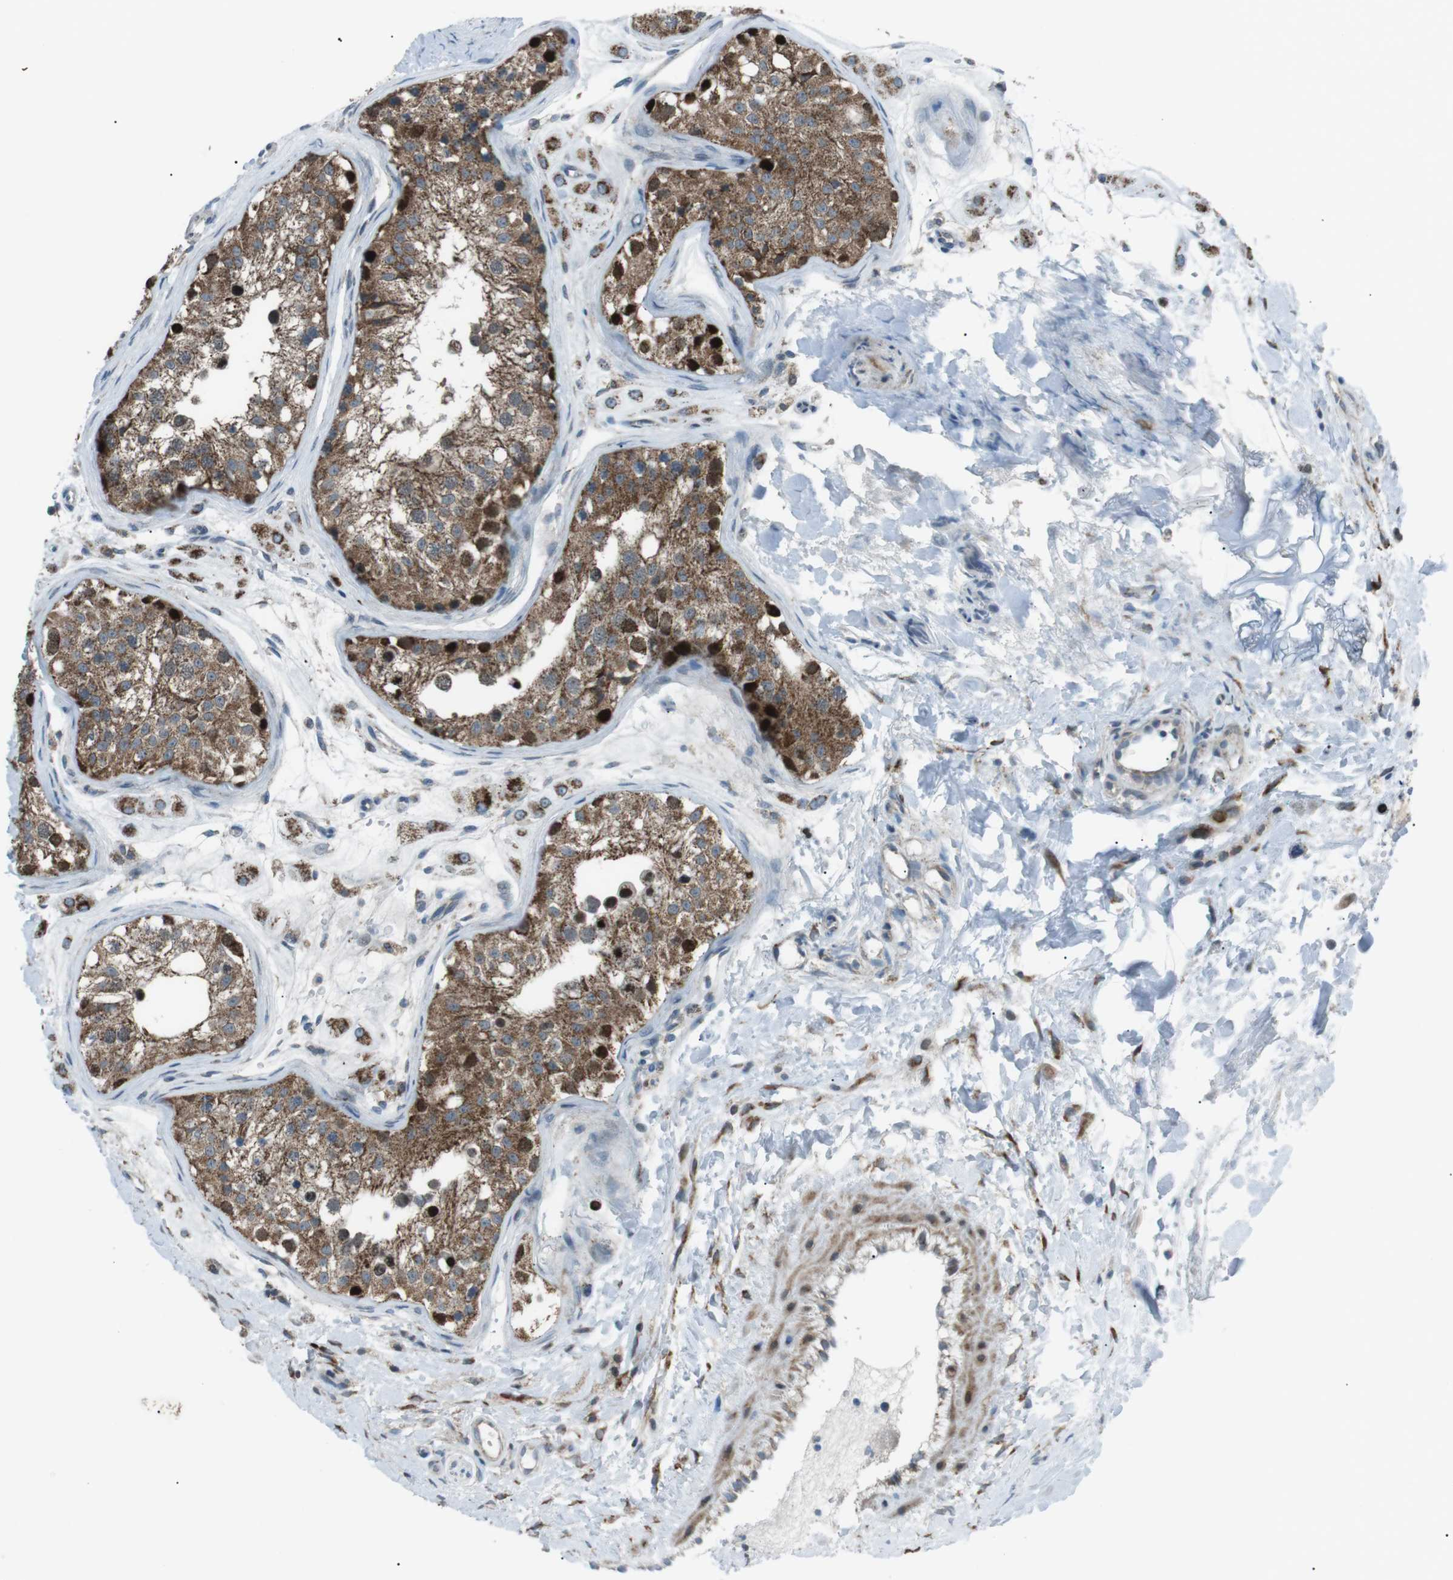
{"staining": {"intensity": "strong", "quantity": "25%-75%", "location": "cytoplasmic/membranous,nuclear"}, "tissue": "testis", "cell_type": "Cells in seminiferous ducts", "image_type": "normal", "snomed": [{"axis": "morphology", "description": "Normal tissue, NOS"}, {"axis": "morphology", "description": "Adenocarcinoma, metastatic, NOS"}, {"axis": "topography", "description": "Testis"}], "caption": "Testis stained with immunohistochemistry displays strong cytoplasmic/membranous,nuclear expression in about 25%-75% of cells in seminiferous ducts.", "gene": "ARID5B", "patient": {"sex": "male", "age": 26}}